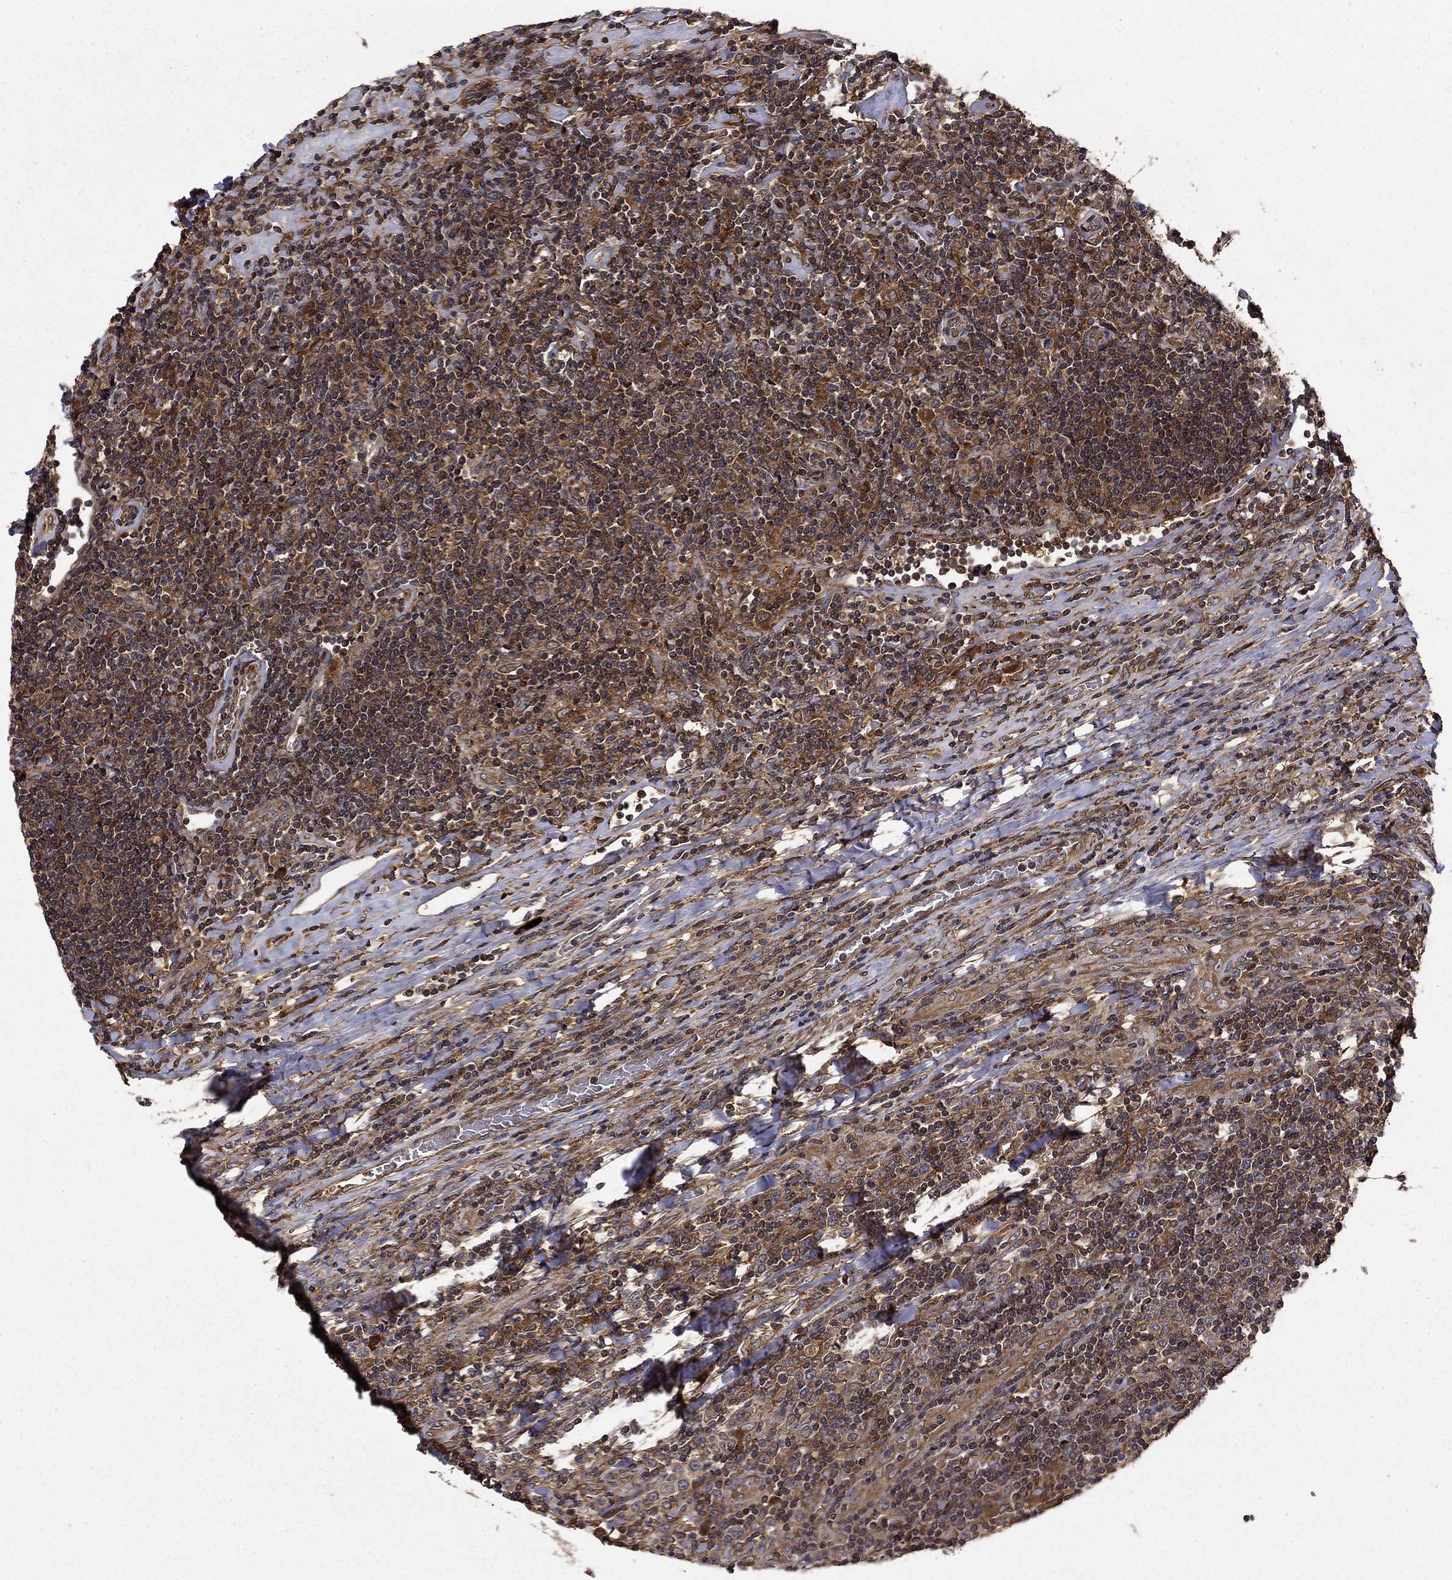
{"staining": {"intensity": "moderate", "quantity": ">75%", "location": "cytoplasmic/membranous"}, "tissue": "lymphoma", "cell_type": "Tumor cells", "image_type": "cancer", "snomed": [{"axis": "morphology", "description": "Hodgkin's disease, NOS"}, {"axis": "topography", "description": "Lymph node"}], "caption": "A histopathology image of human lymphoma stained for a protein exhibits moderate cytoplasmic/membranous brown staining in tumor cells.", "gene": "BABAM2", "patient": {"sex": "male", "age": 40}}